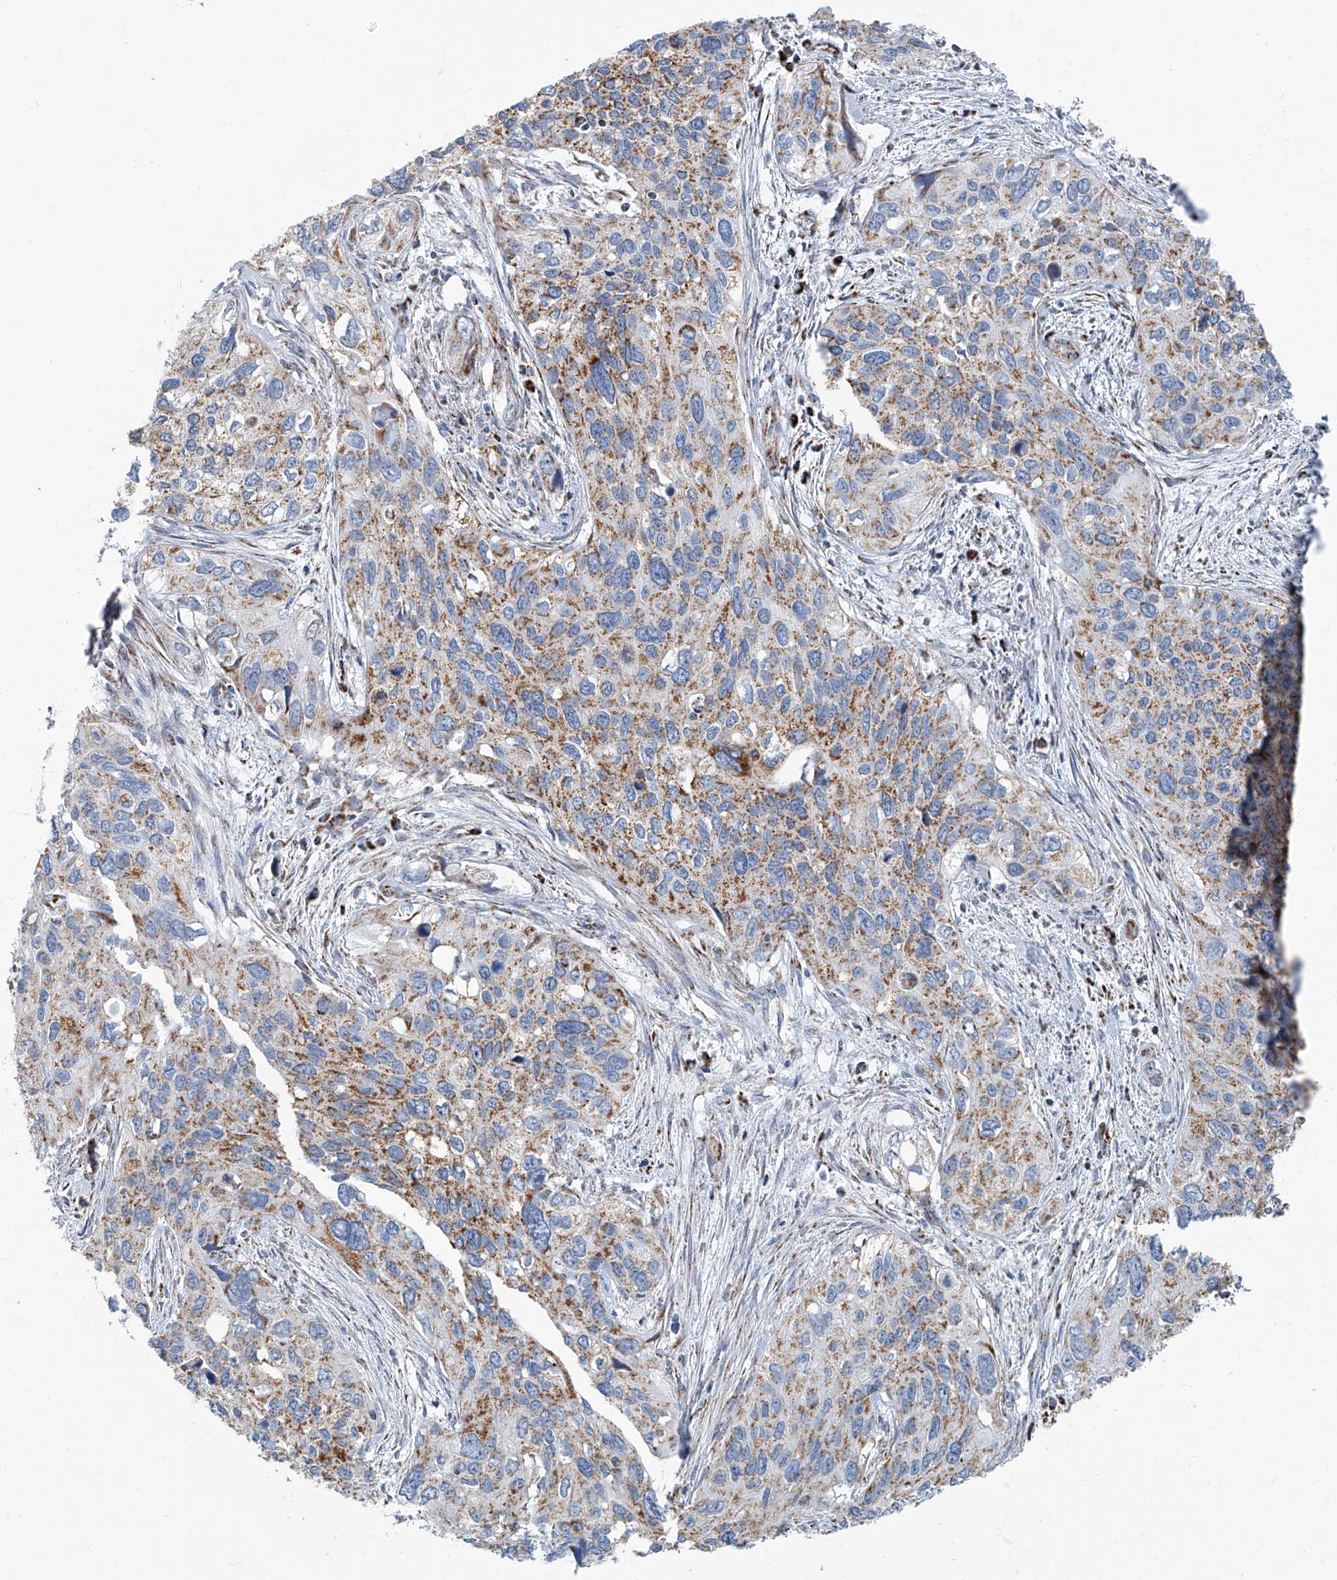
{"staining": {"intensity": "moderate", "quantity": ">75%", "location": "cytoplasmic/membranous"}, "tissue": "cervical cancer", "cell_type": "Tumor cells", "image_type": "cancer", "snomed": [{"axis": "morphology", "description": "Squamous cell carcinoma, NOS"}, {"axis": "topography", "description": "Cervix"}], "caption": "Brown immunohistochemical staining in cervical squamous cell carcinoma shows moderate cytoplasmic/membranous staining in approximately >75% of tumor cells. (brown staining indicates protein expression, while blue staining denotes nuclei).", "gene": "MT-ND1", "patient": {"sex": "female", "age": 55}}